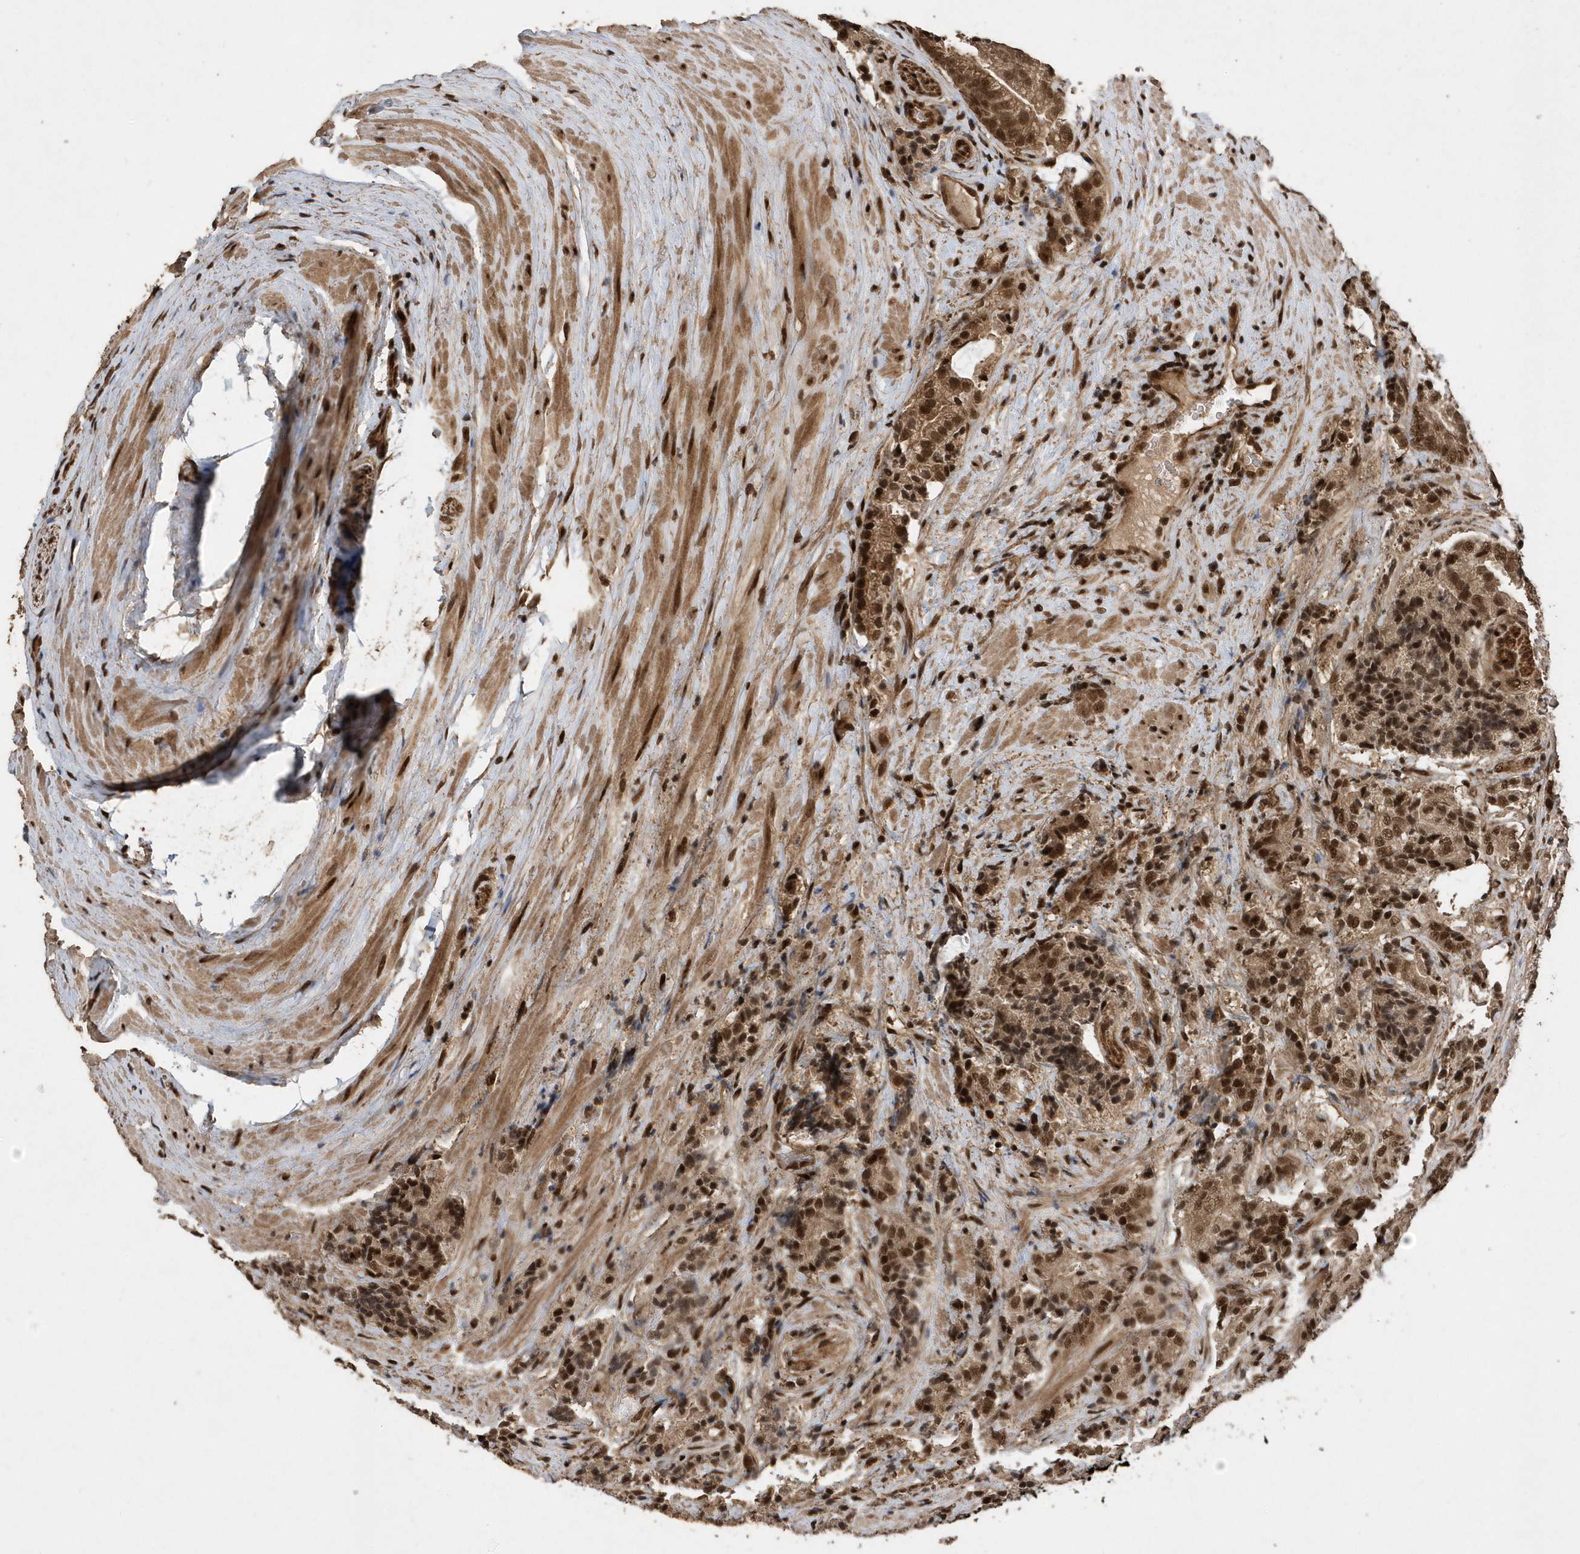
{"staining": {"intensity": "moderate", "quantity": ">75%", "location": "cytoplasmic/membranous,nuclear"}, "tissue": "prostate cancer", "cell_type": "Tumor cells", "image_type": "cancer", "snomed": [{"axis": "morphology", "description": "Adenocarcinoma, High grade"}, {"axis": "topography", "description": "Prostate"}], "caption": "DAB (3,3'-diaminobenzidine) immunohistochemical staining of prostate cancer (adenocarcinoma (high-grade)) shows moderate cytoplasmic/membranous and nuclear protein staining in approximately >75% of tumor cells.", "gene": "INTS12", "patient": {"sex": "male", "age": 57}}